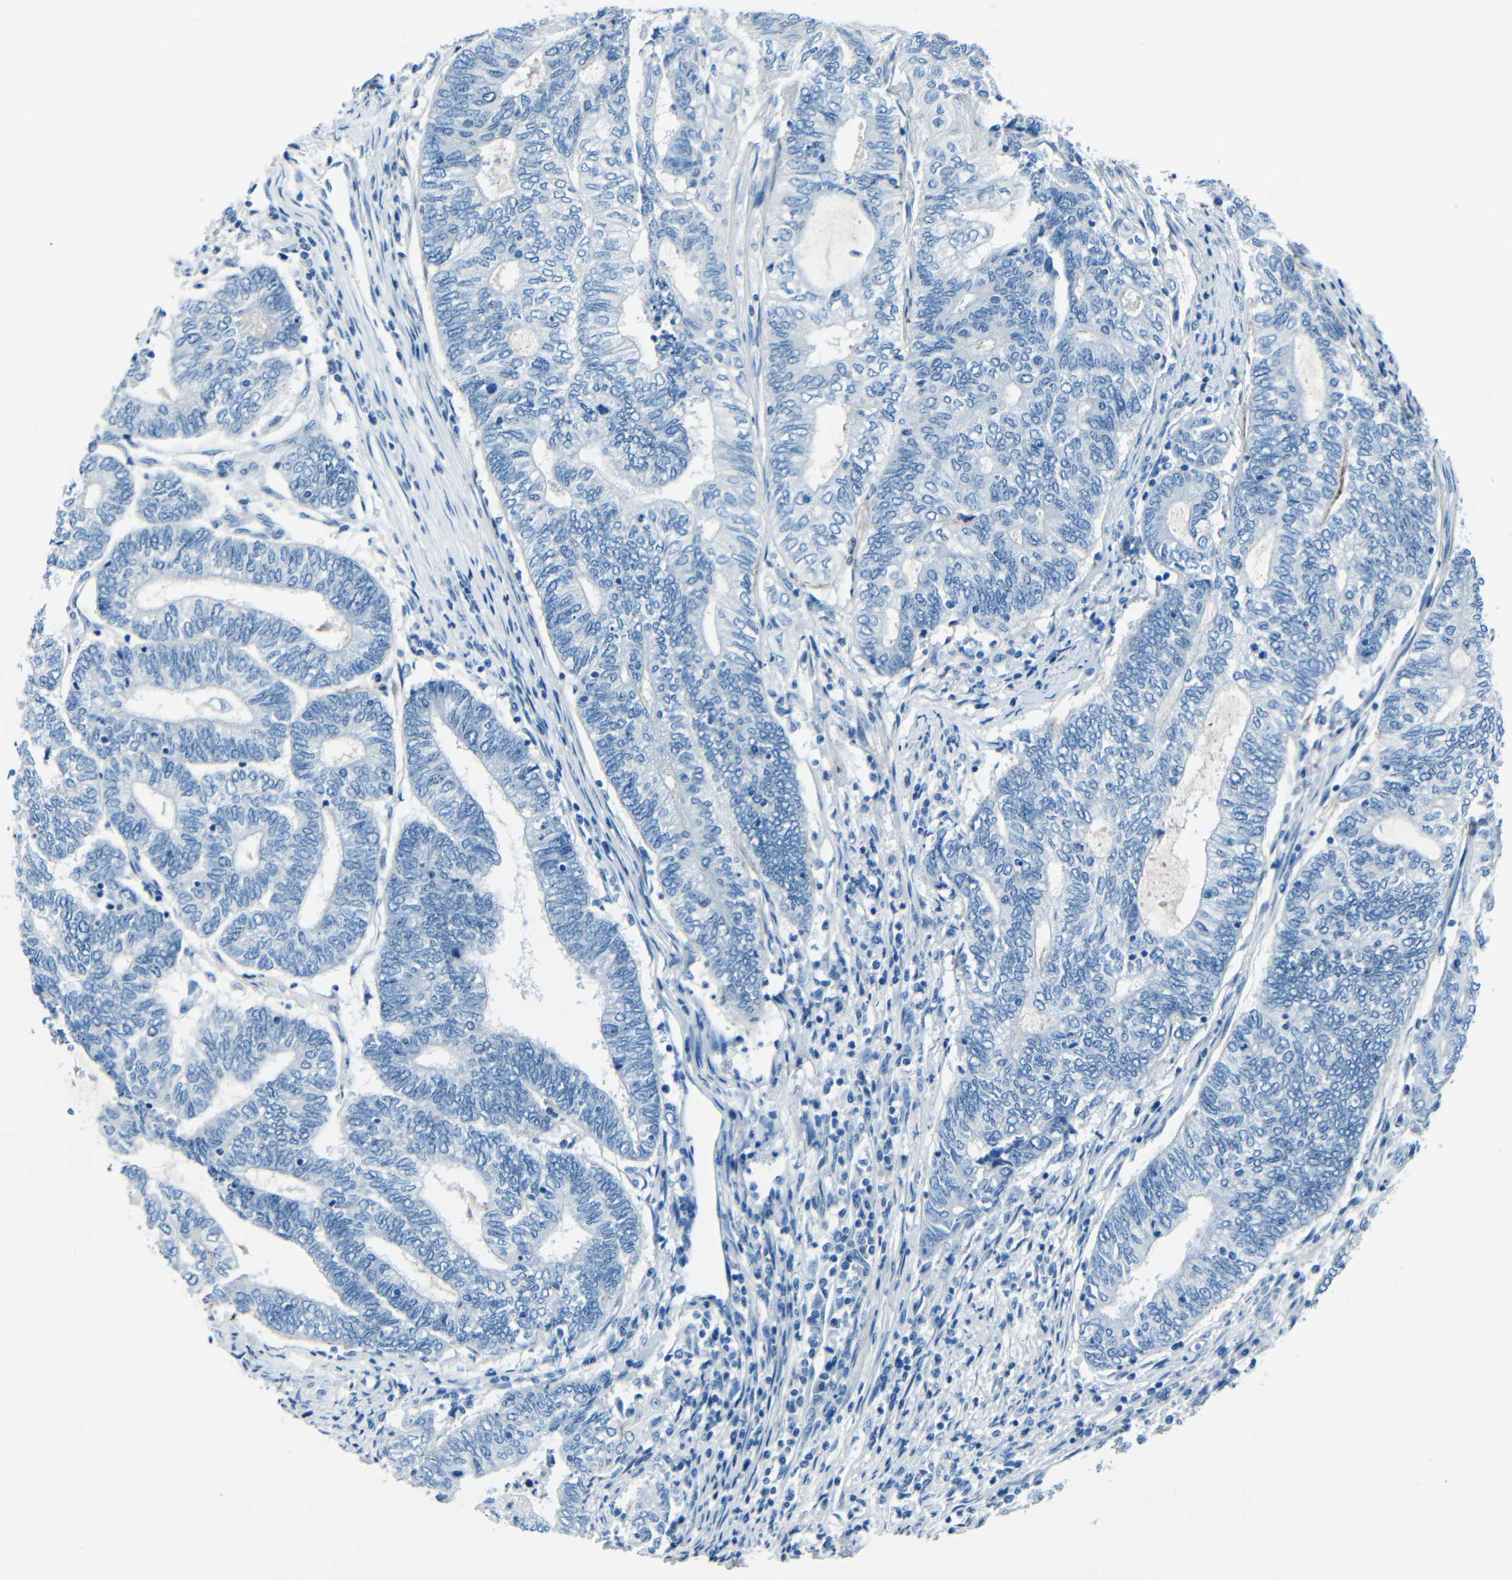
{"staining": {"intensity": "negative", "quantity": "none", "location": "none"}, "tissue": "endometrial cancer", "cell_type": "Tumor cells", "image_type": "cancer", "snomed": [{"axis": "morphology", "description": "Adenocarcinoma, NOS"}, {"axis": "topography", "description": "Uterus"}, {"axis": "topography", "description": "Endometrium"}], "caption": "Immunohistochemical staining of human endometrial adenocarcinoma demonstrates no significant expression in tumor cells. Brightfield microscopy of IHC stained with DAB (brown) and hematoxylin (blue), captured at high magnification.", "gene": "FBN2", "patient": {"sex": "female", "age": 70}}